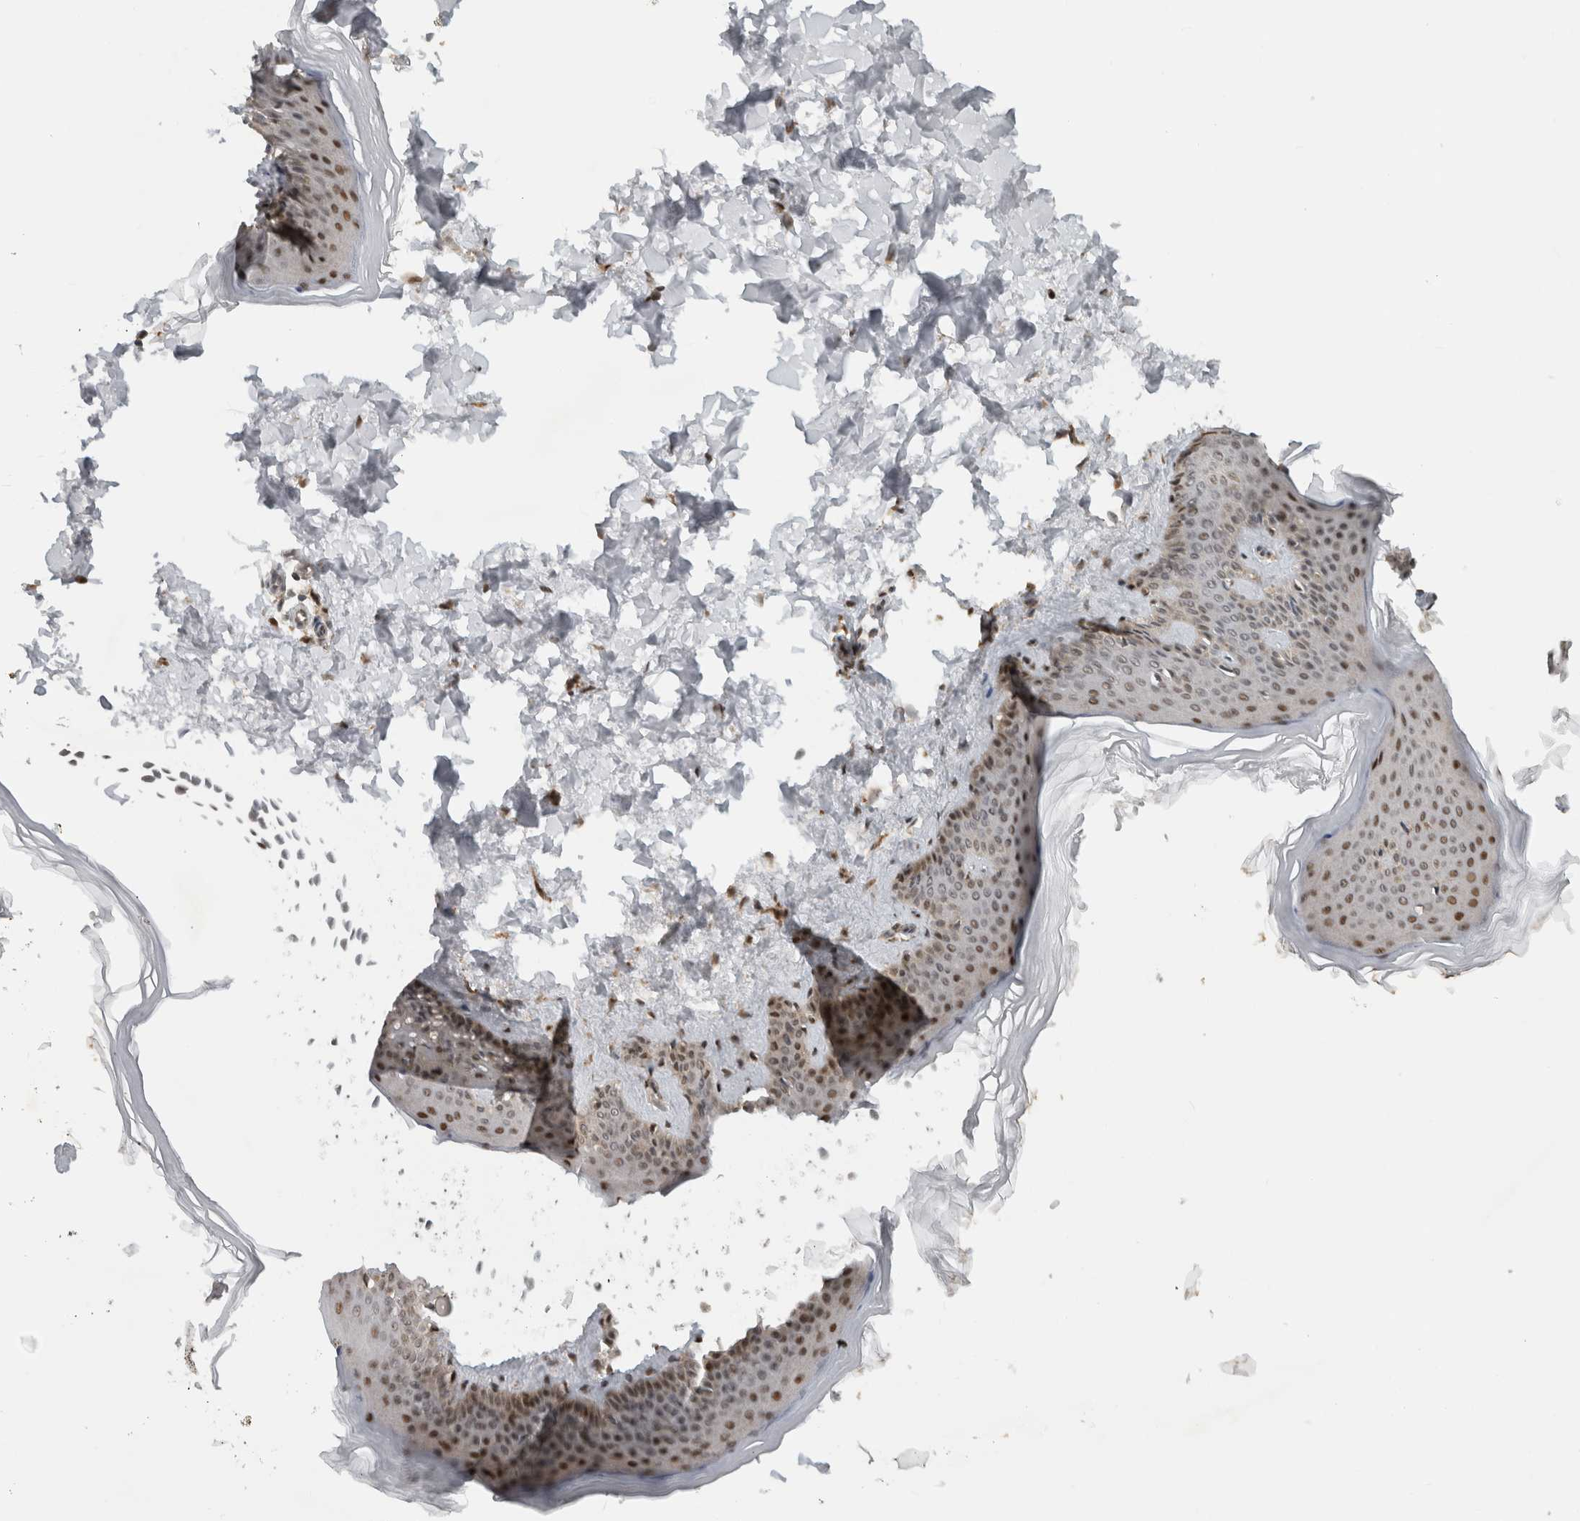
{"staining": {"intensity": "moderate", "quantity": ">75%", "location": "nuclear"}, "tissue": "skin", "cell_type": "Fibroblasts", "image_type": "normal", "snomed": [{"axis": "morphology", "description": "Normal tissue, NOS"}, {"axis": "topography", "description": "Skin"}], "caption": "A brown stain shows moderate nuclear positivity of a protein in fibroblasts of unremarkable skin. (DAB = brown stain, brightfield microscopy at high magnification).", "gene": "NAB2", "patient": {"sex": "female", "age": 27}}